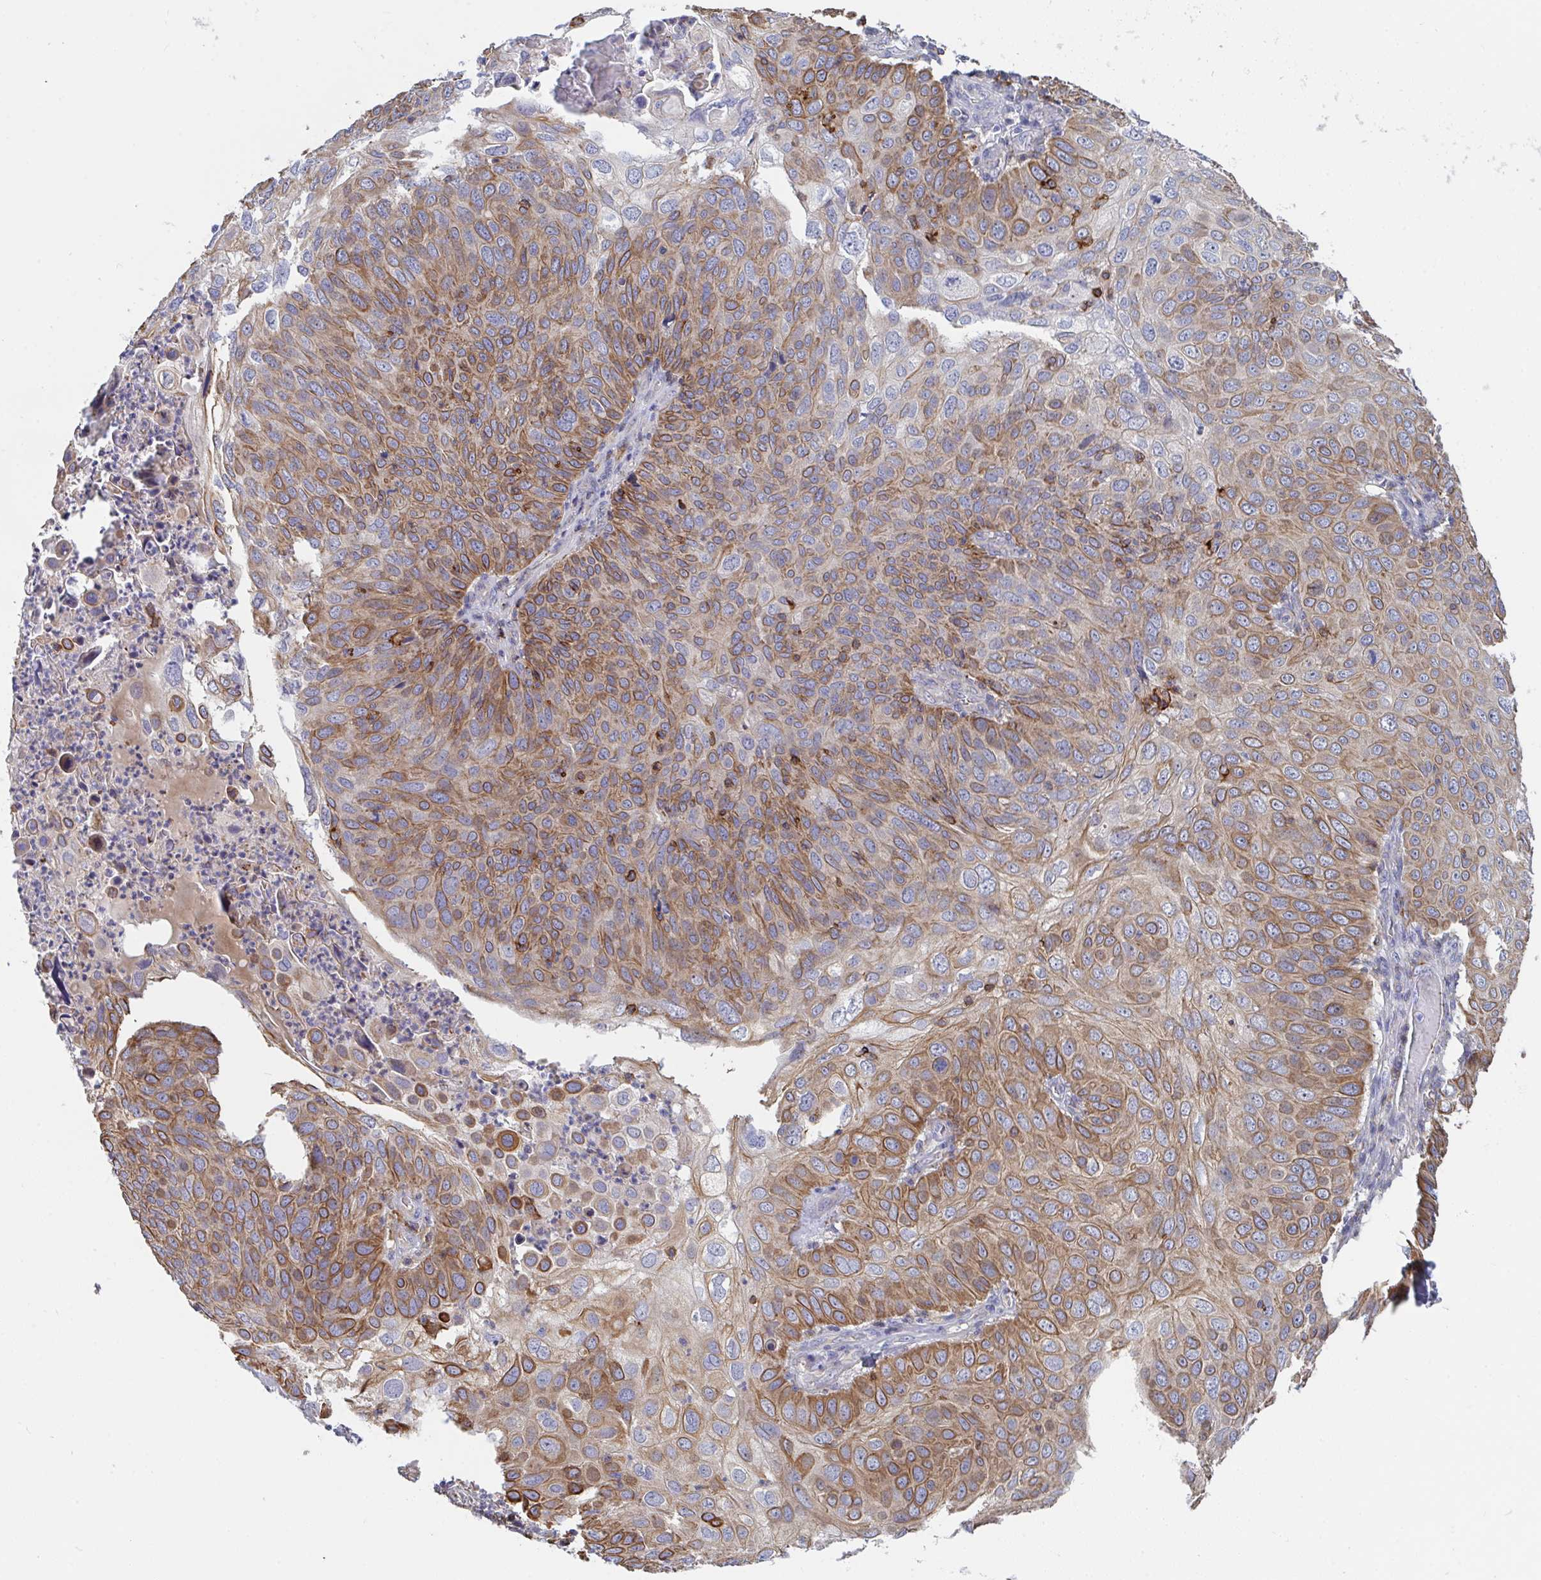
{"staining": {"intensity": "moderate", "quantity": ">75%", "location": "cytoplasmic/membranous"}, "tissue": "skin cancer", "cell_type": "Tumor cells", "image_type": "cancer", "snomed": [{"axis": "morphology", "description": "Squamous cell carcinoma, NOS"}, {"axis": "topography", "description": "Skin"}], "caption": "IHC photomicrograph of human skin squamous cell carcinoma stained for a protein (brown), which displays medium levels of moderate cytoplasmic/membranous positivity in about >75% of tumor cells.", "gene": "FRMD3", "patient": {"sex": "male", "age": 87}}